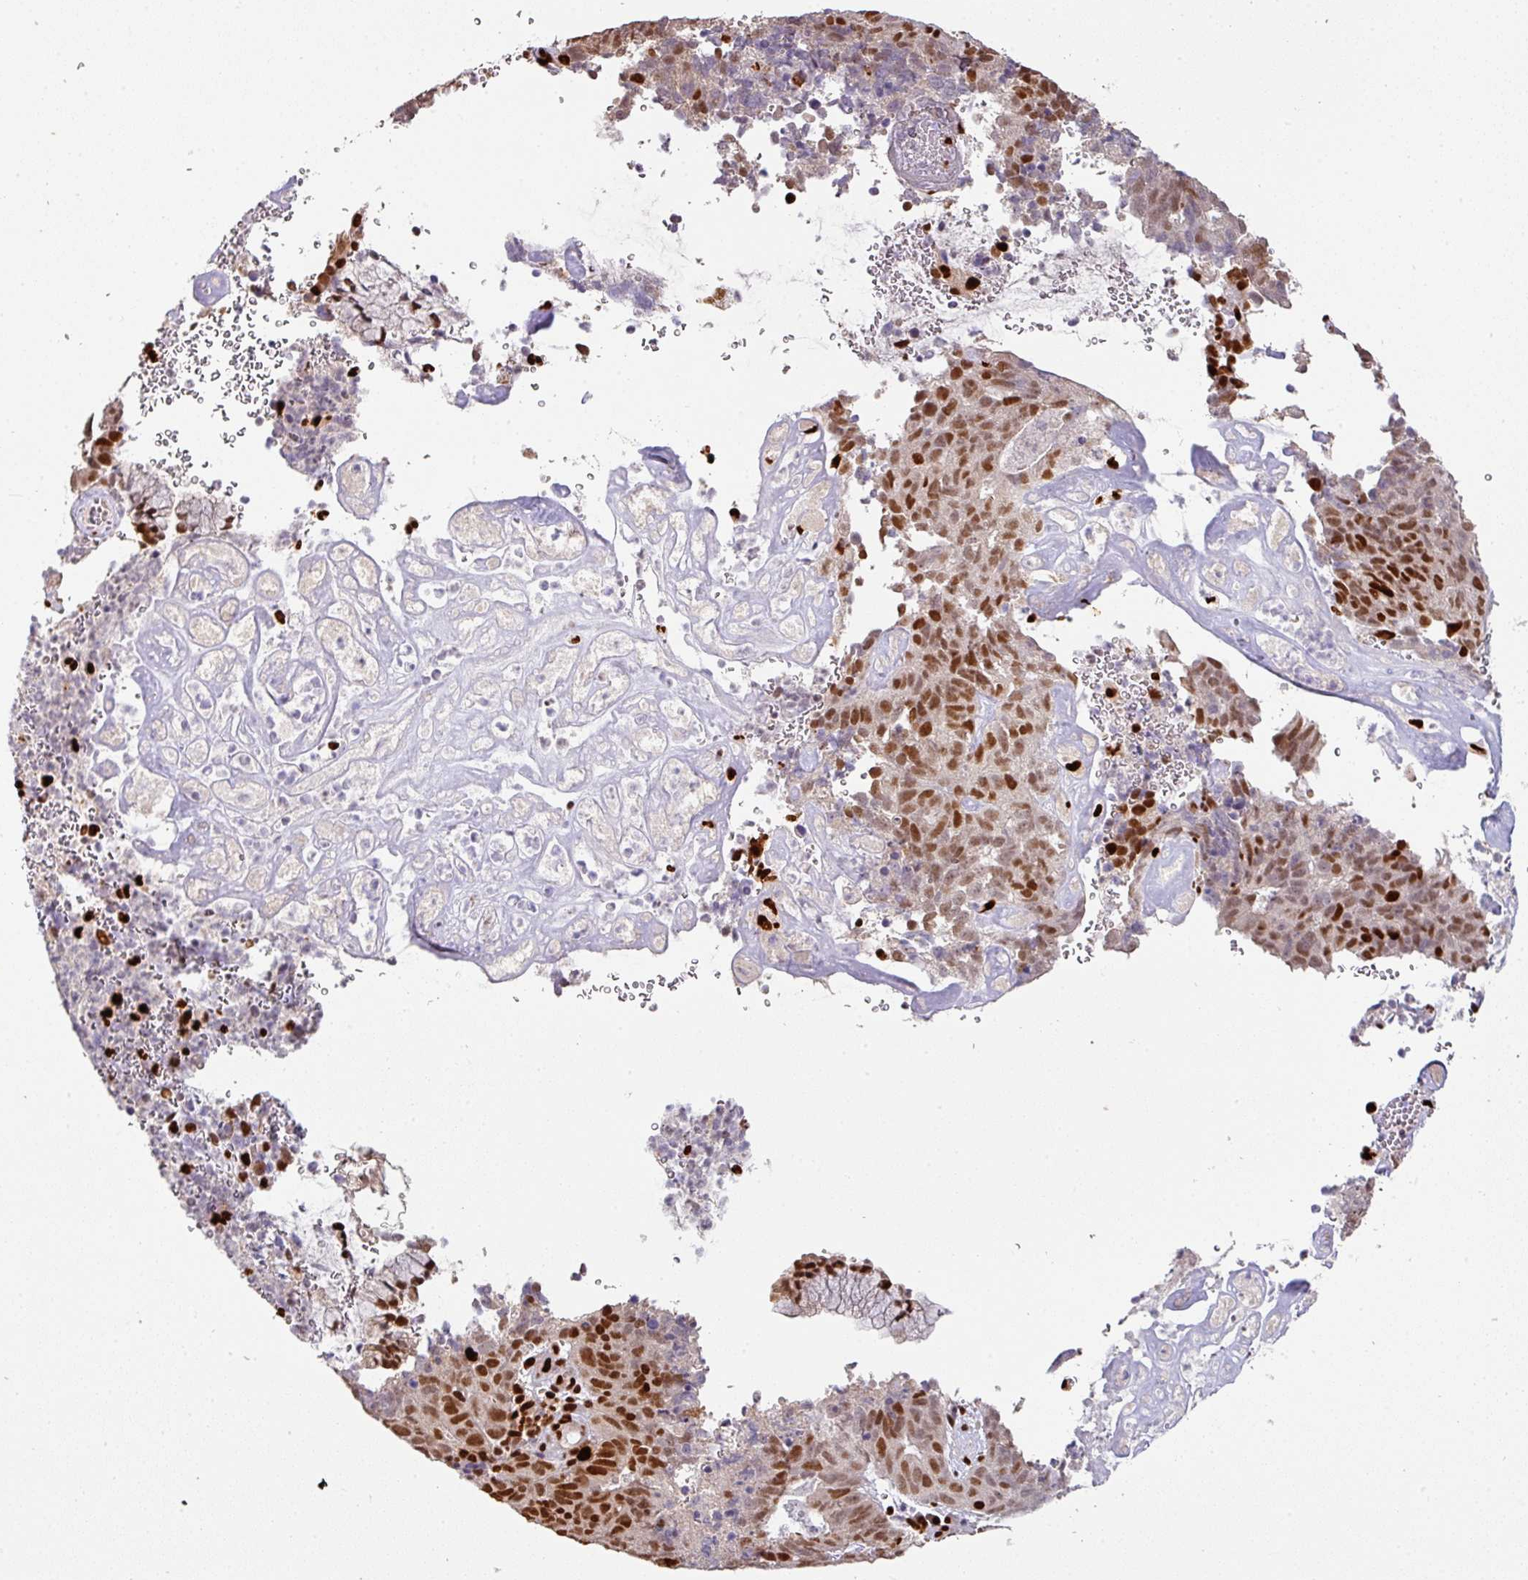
{"staining": {"intensity": "strong", "quantity": ">75%", "location": "nuclear"}, "tissue": "cervical cancer", "cell_type": "Tumor cells", "image_type": "cancer", "snomed": [{"axis": "morphology", "description": "Adenocarcinoma, NOS"}, {"axis": "topography", "description": "Cervix"}], "caption": "Cervical cancer (adenocarcinoma) stained for a protein (brown) exhibits strong nuclear positive positivity in approximately >75% of tumor cells.", "gene": "SAMHD1", "patient": {"sex": "female", "age": 38}}